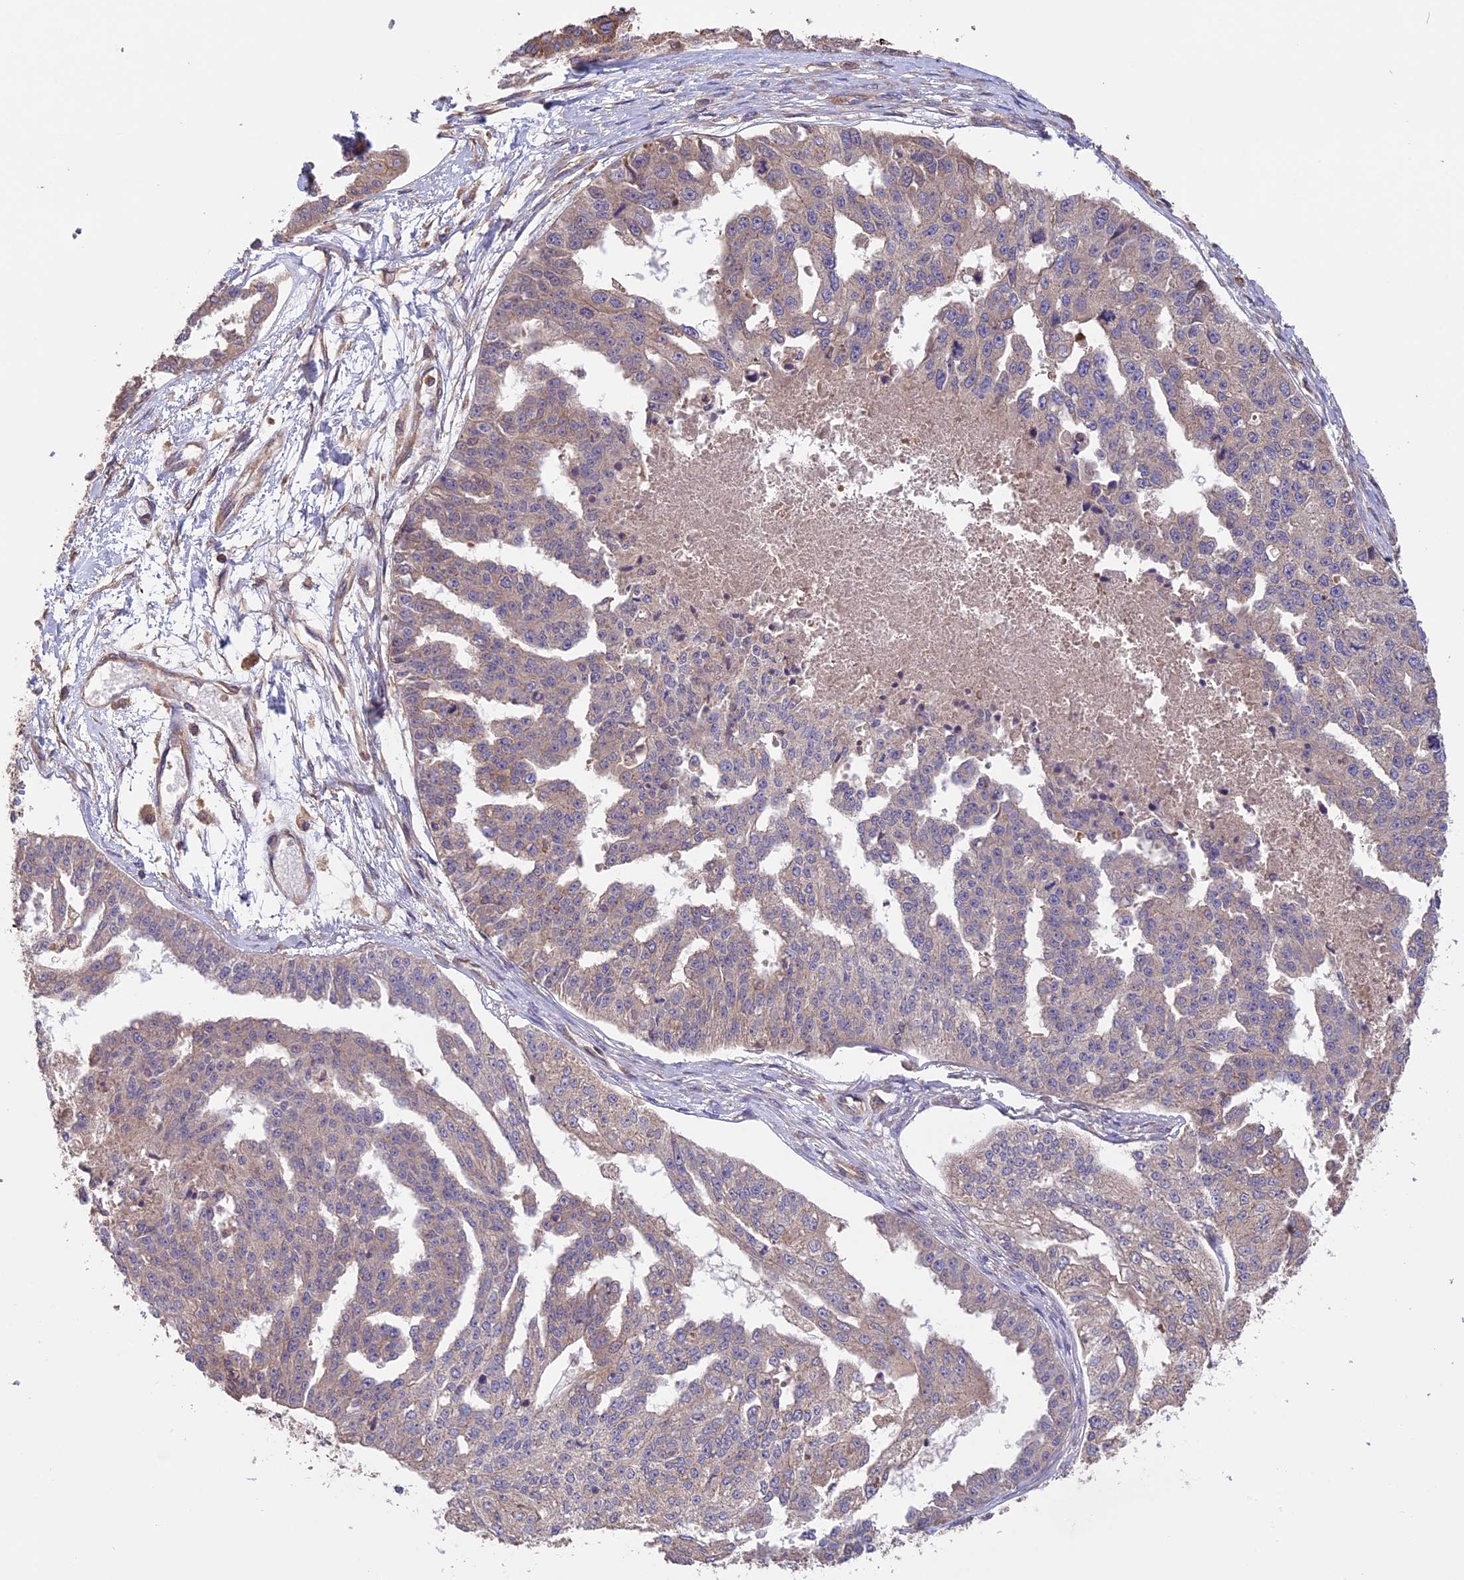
{"staining": {"intensity": "negative", "quantity": "none", "location": "none"}, "tissue": "ovarian cancer", "cell_type": "Tumor cells", "image_type": "cancer", "snomed": [{"axis": "morphology", "description": "Cystadenocarcinoma, serous, NOS"}, {"axis": "topography", "description": "Ovary"}], "caption": "Tumor cells are negative for protein expression in human ovarian cancer. (DAB (3,3'-diaminobenzidine) immunohistochemistry, high magnification).", "gene": "GAS8", "patient": {"sex": "female", "age": 58}}